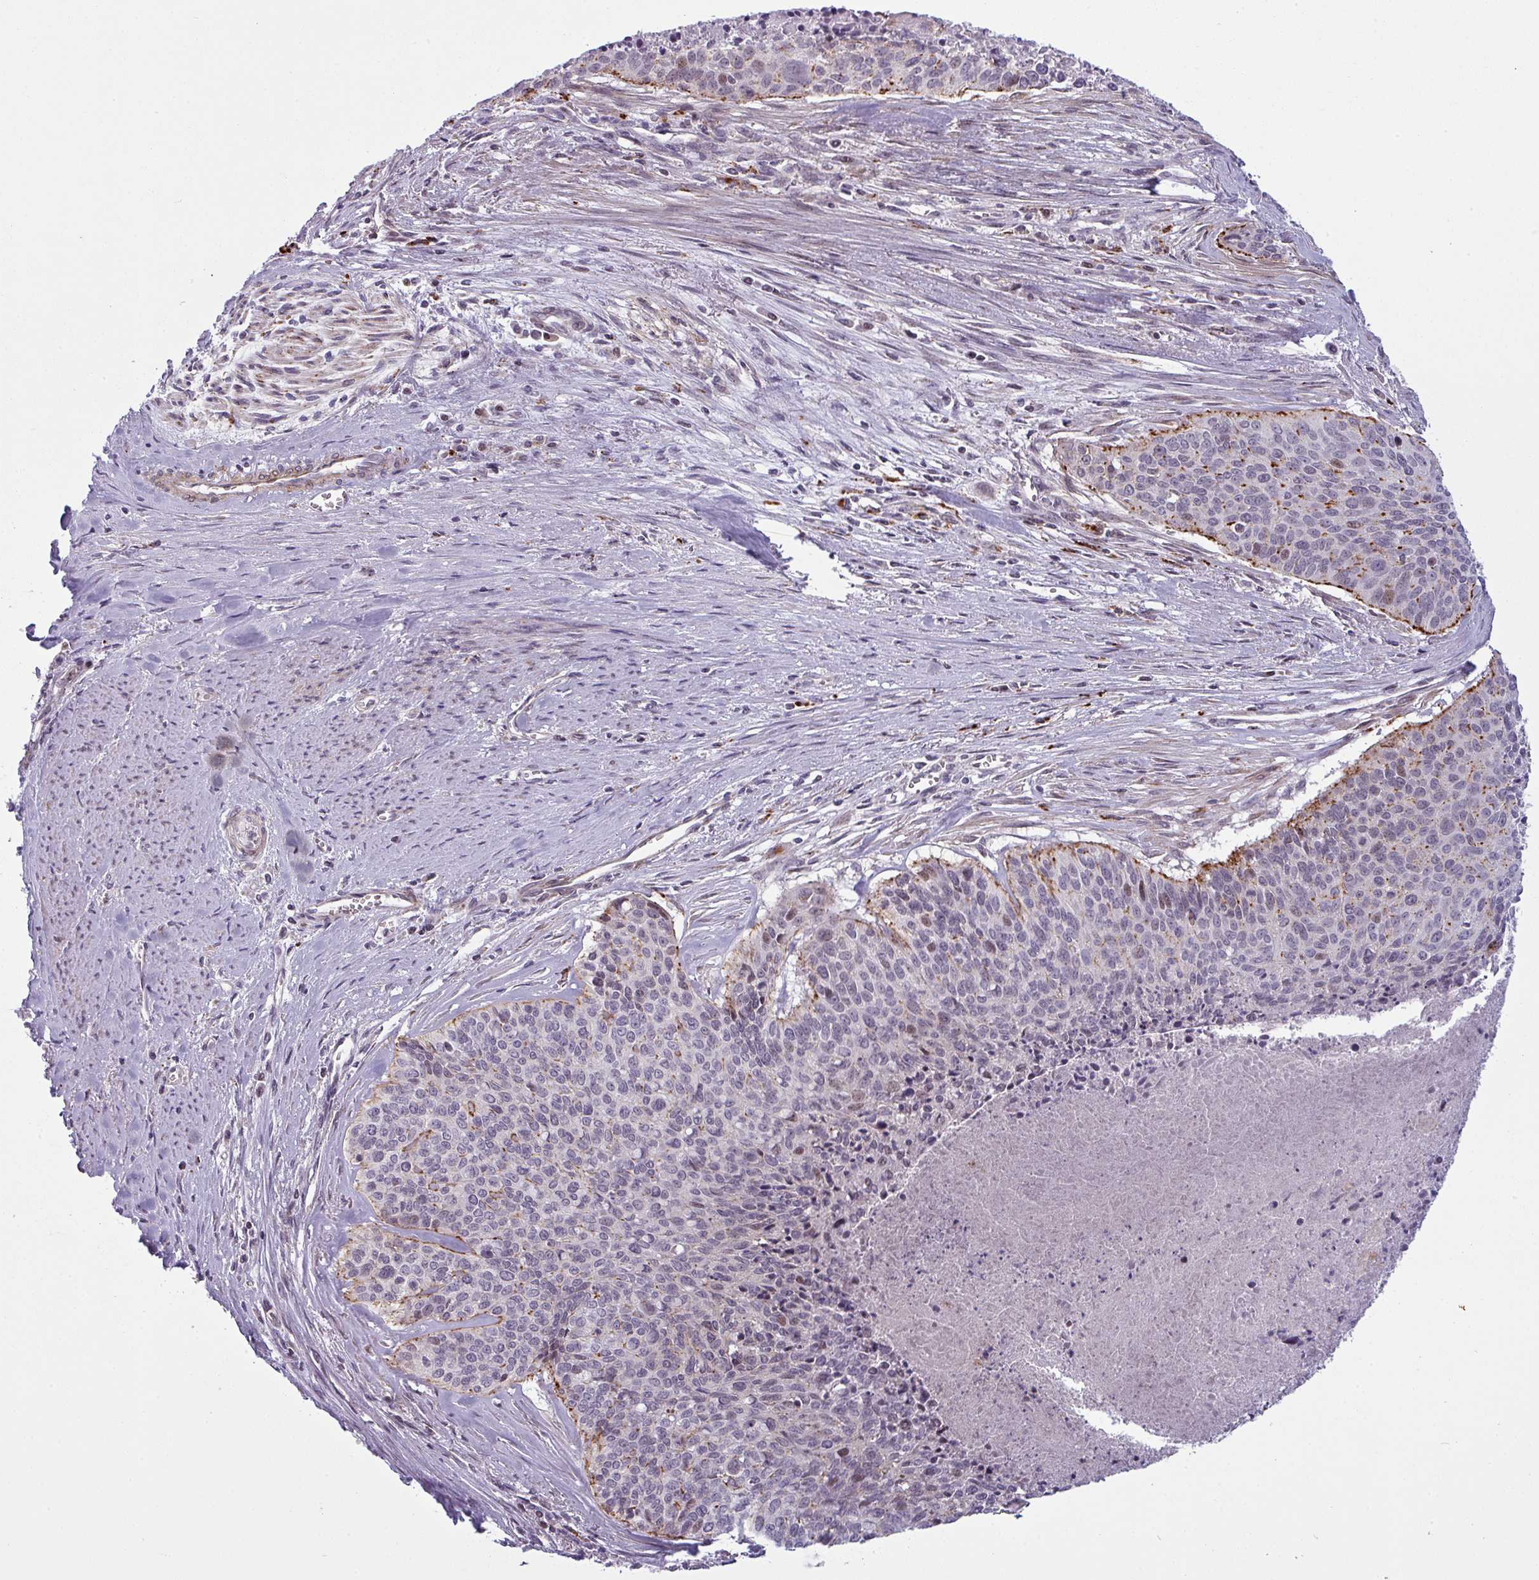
{"staining": {"intensity": "moderate", "quantity": "25%-75%", "location": "cytoplasmic/membranous"}, "tissue": "cervical cancer", "cell_type": "Tumor cells", "image_type": "cancer", "snomed": [{"axis": "morphology", "description": "Squamous cell carcinoma, NOS"}, {"axis": "topography", "description": "Cervix"}], "caption": "Tumor cells show moderate cytoplasmic/membranous expression in about 25%-75% of cells in cervical cancer (squamous cell carcinoma).", "gene": "MAP7D2", "patient": {"sex": "female", "age": 55}}